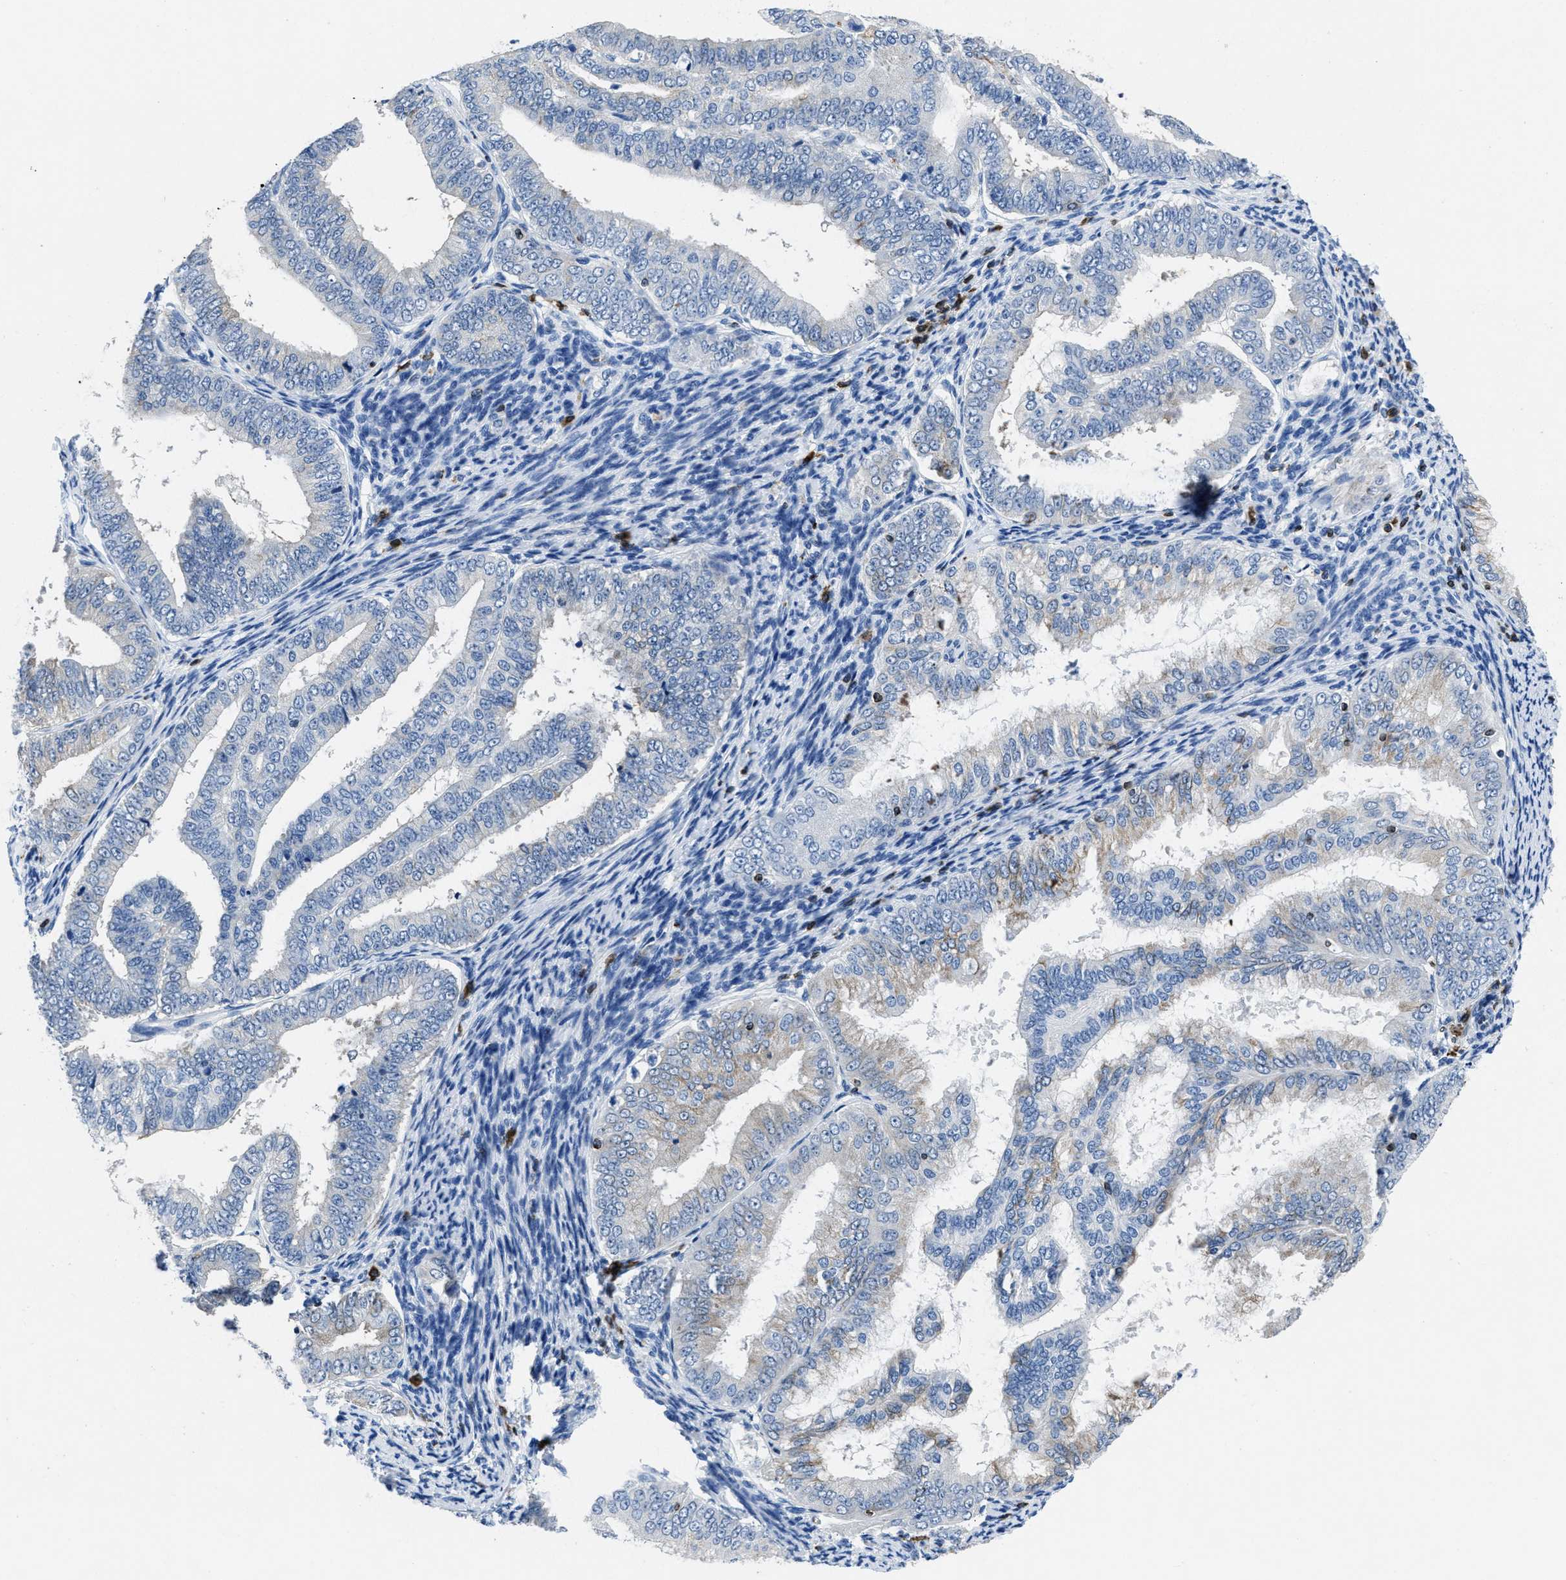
{"staining": {"intensity": "weak", "quantity": "<25%", "location": "cytoplasmic/membranous"}, "tissue": "endometrial cancer", "cell_type": "Tumor cells", "image_type": "cancer", "snomed": [{"axis": "morphology", "description": "Adenocarcinoma, NOS"}, {"axis": "topography", "description": "Endometrium"}], "caption": "The immunohistochemistry photomicrograph has no significant positivity in tumor cells of adenocarcinoma (endometrial) tissue. (Immunohistochemistry, brightfield microscopy, high magnification).", "gene": "ITGA3", "patient": {"sex": "female", "age": 63}}